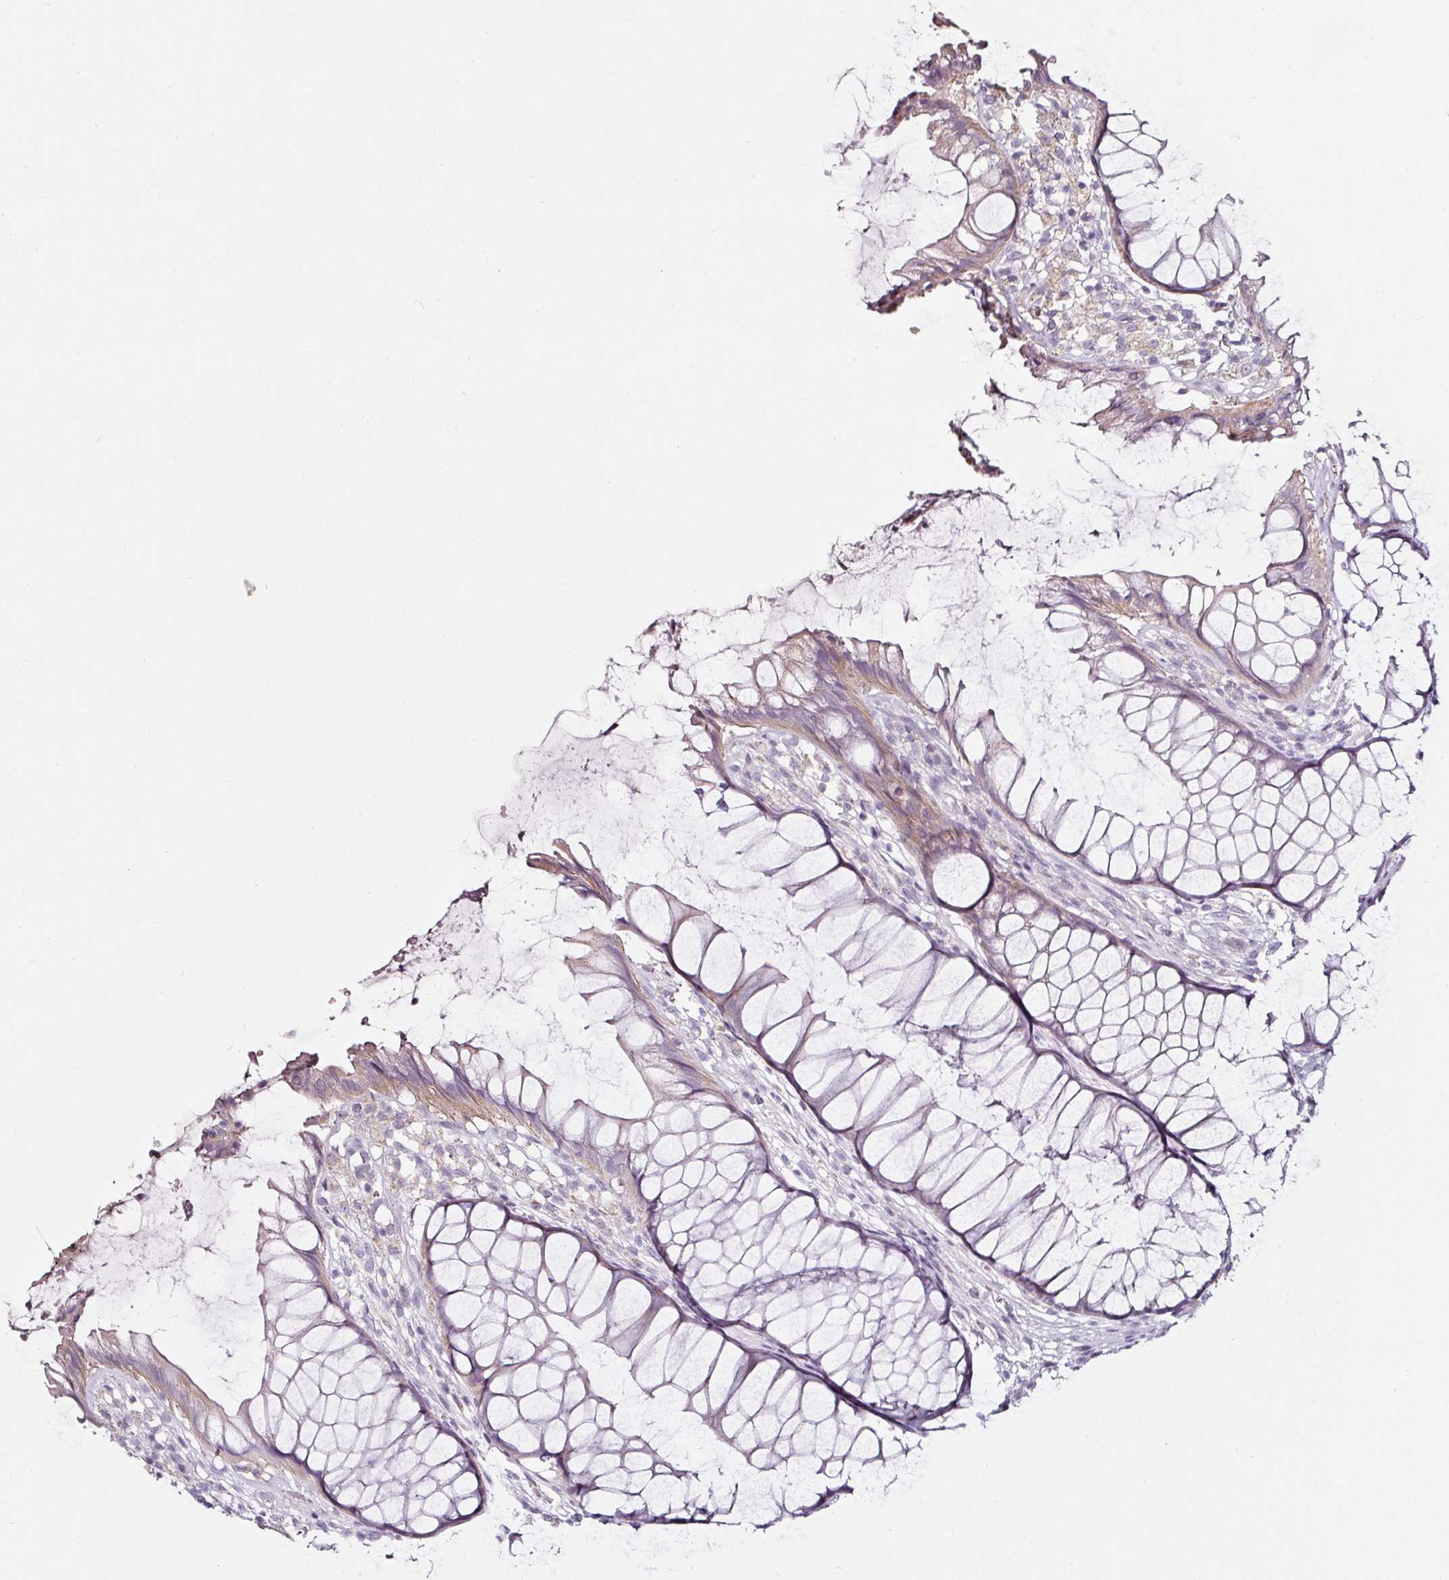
{"staining": {"intensity": "weak", "quantity": "25%-75%", "location": "cytoplasmic/membranous"}, "tissue": "rectum", "cell_type": "Glandular cells", "image_type": "normal", "snomed": [{"axis": "morphology", "description": "Normal tissue, NOS"}, {"axis": "topography", "description": "Smooth muscle"}, {"axis": "topography", "description": "Rectum"}], "caption": "Brown immunohistochemical staining in benign human rectum exhibits weak cytoplasmic/membranous expression in approximately 25%-75% of glandular cells. The staining was performed using DAB (3,3'-diaminobenzidine) to visualize the protein expression in brown, while the nuclei were stained in blue with hematoxylin (Magnification: 20x).", "gene": "CAP2", "patient": {"sex": "male", "age": 53}}